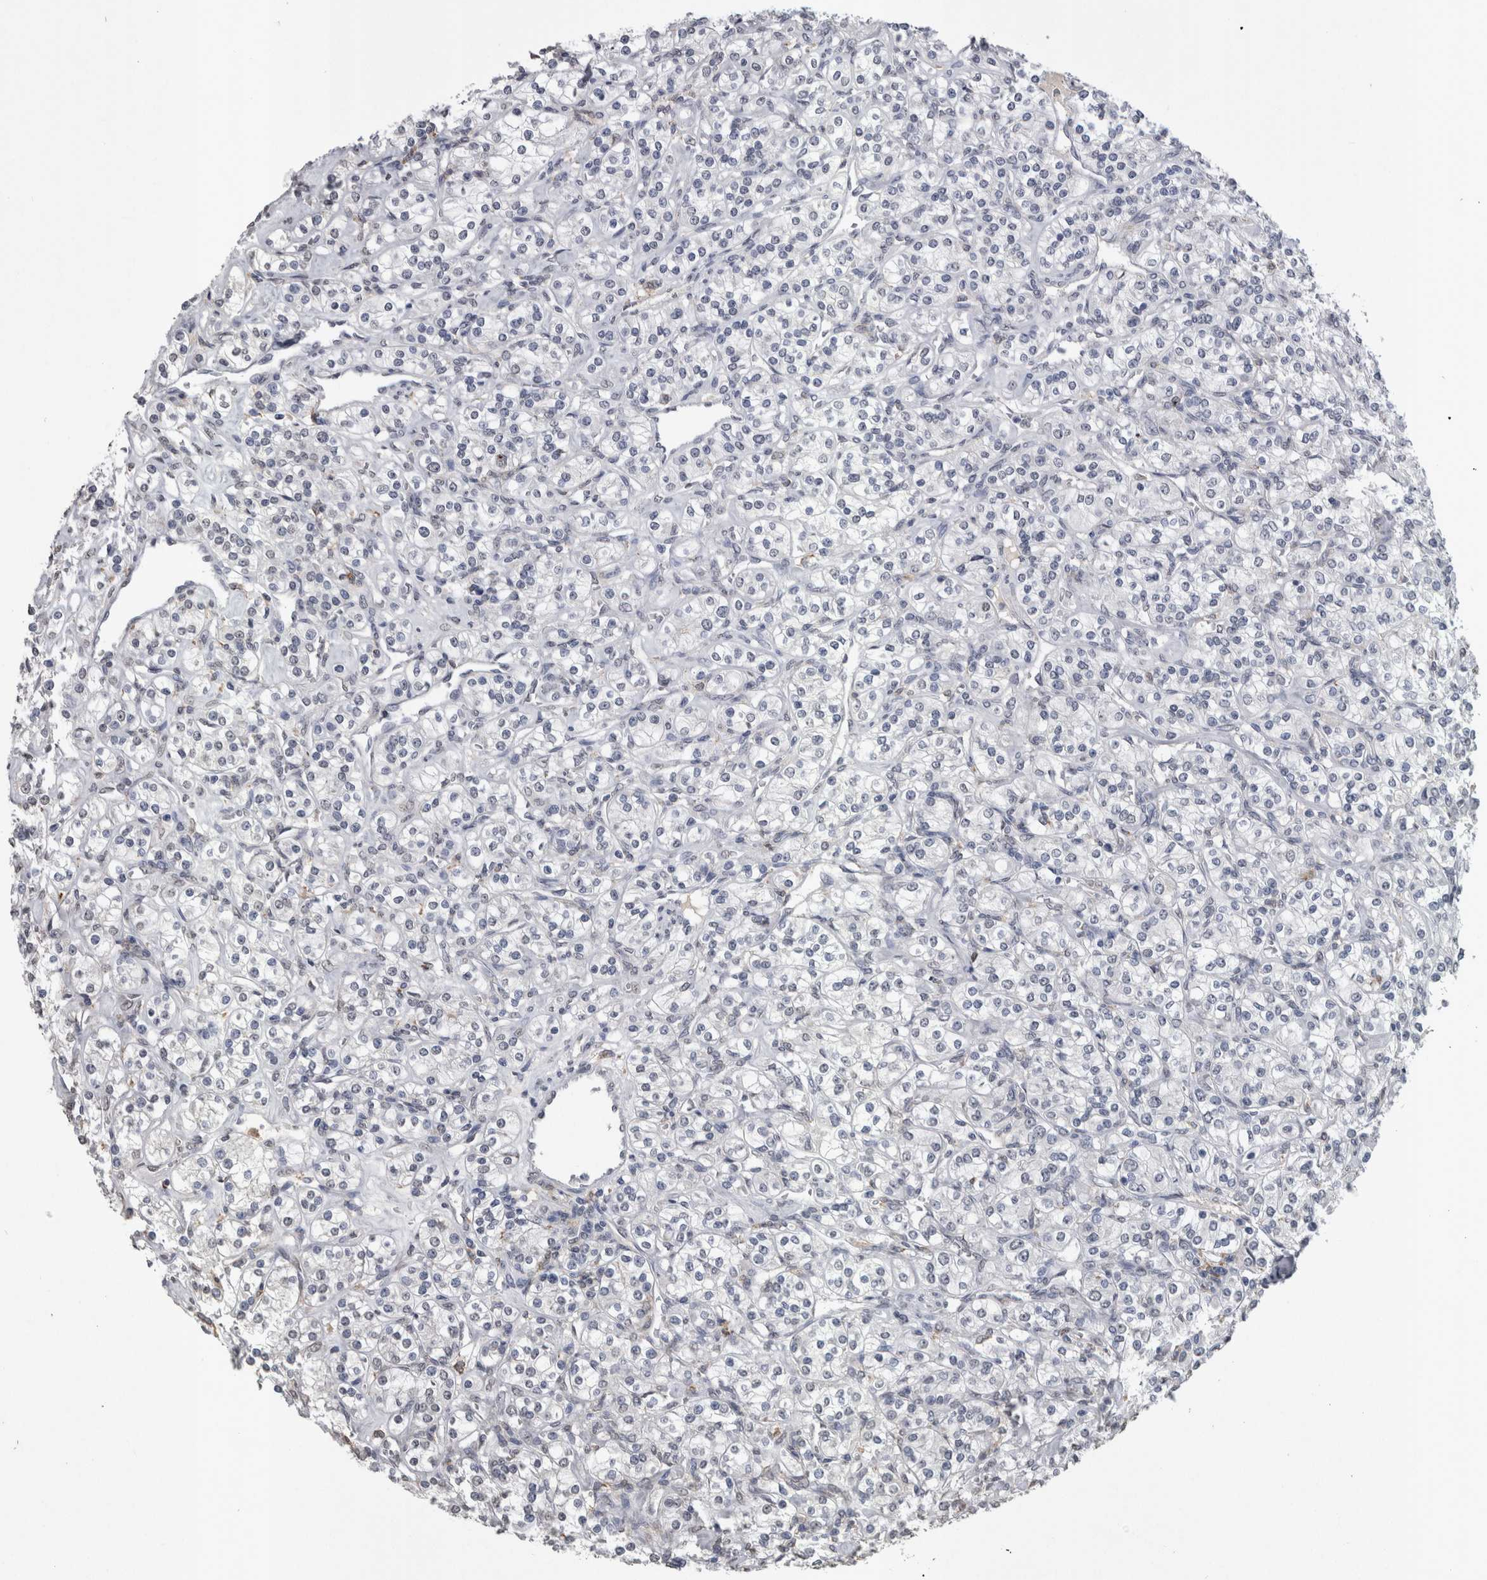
{"staining": {"intensity": "negative", "quantity": "none", "location": "none"}, "tissue": "renal cancer", "cell_type": "Tumor cells", "image_type": "cancer", "snomed": [{"axis": "morphology", "description": "Adenocarcinoma, NOS"}, {"axis": "topography", "description": "Kidney"}], "caption": "Immunohistochemical staining of human renal cancer reveals no significant expression in tumor cells. (Stains: DAB (3,3'-diaminobenzidine) immunohistochemistry (IHC) with hematoxylin counter stain, Microscopy: brightfield microscopy at high magnification).", "gene": "PAX5", "patient": {"sex": "male", "age": 77}}